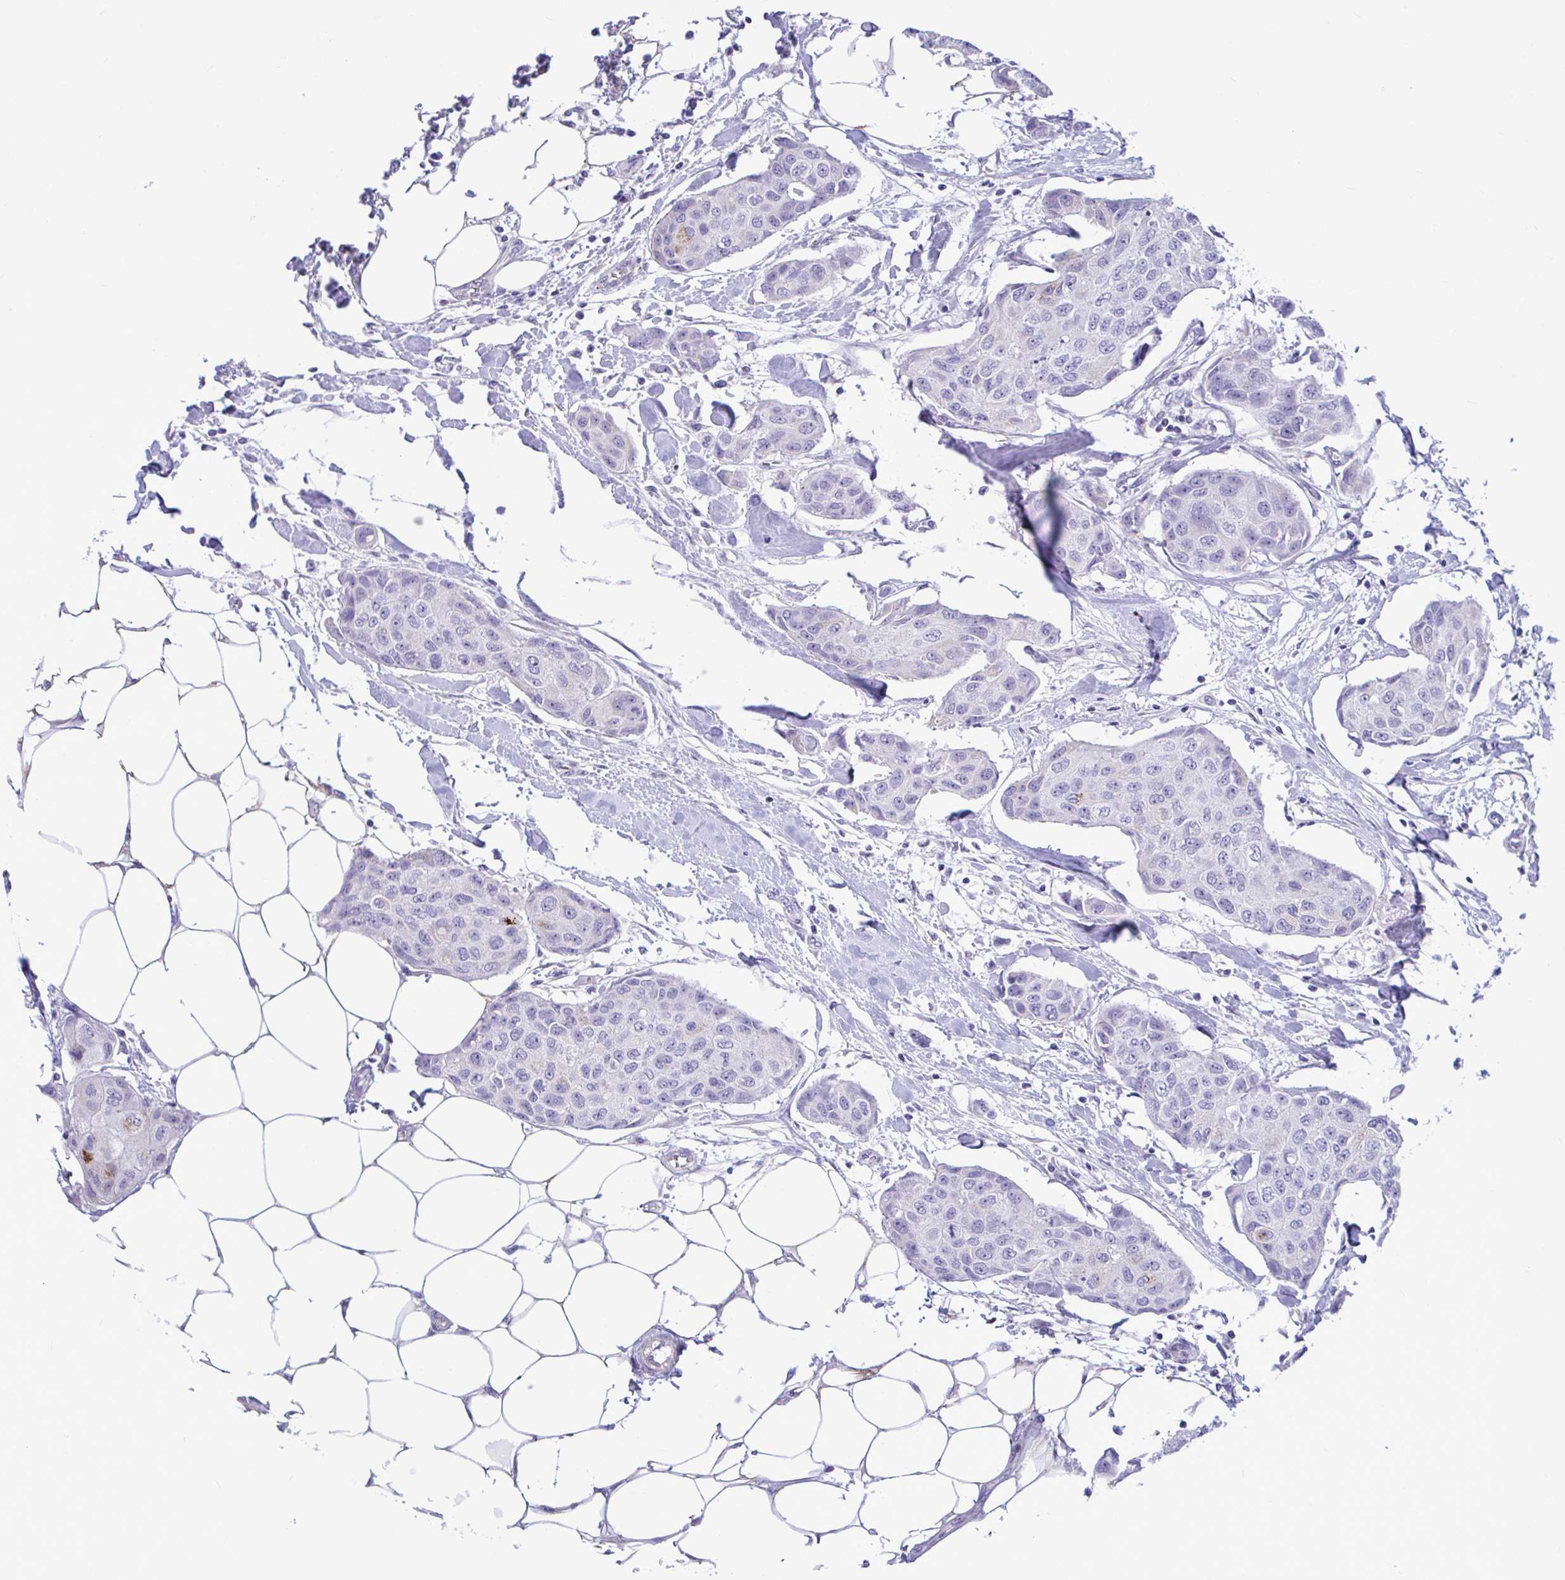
{"staining": {"intensity": "negative", "quantity": "none", "location": "none"}, "tissue": "breast cancer", "cell_type": "Tumor cells", "image_type": "cancer", "snomed": [{"axis": "morphology", "description": "Duct carcinoma"}, {"axis": "topography", "description": "Breast"}, {"axis": "topography", "description": "Lymph node"}], "caption": "This histopathology image is of breast infiltrating ductal carcinoma stained with IHC to label a protein in brown with the nuclei are counter-stained blue. There is no positivity in tumor cells. Brightfield microscopy of immunohistochemistry (IHC) stained with DAB (3,3'-diaminobenzidine) (brown) and hematoxylin (blue), captured at high magnification.", "gene": "SLC25A51", "patient": {"sex": "female", "age": 80}}